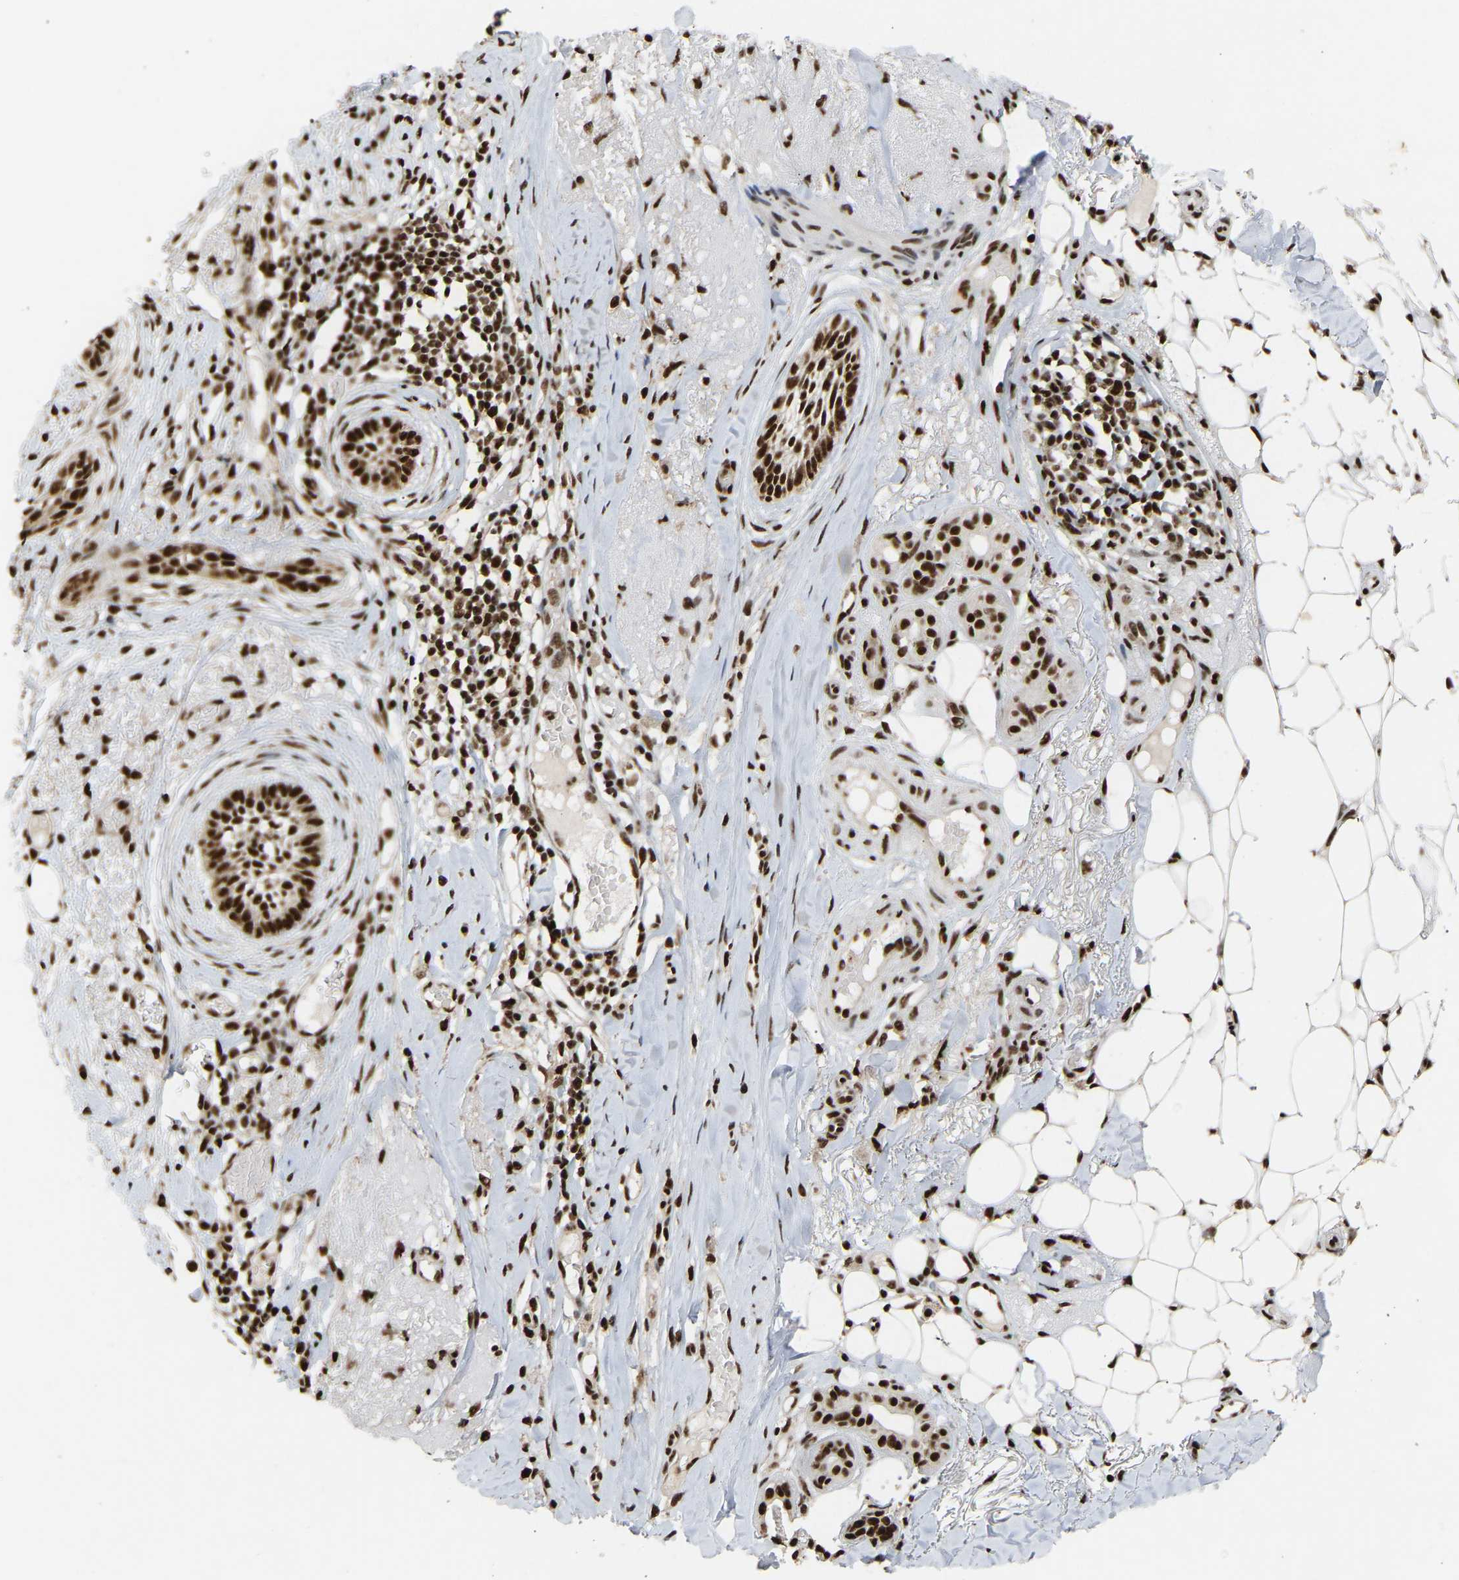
{"staining": {"intensity": "strong", "quantity": ">75%", "location": "nuclear"}, "tissue": "skin cancer", "cell_type": "Tumor cells", "image_type": "cancer", "snomed": [{"axis": "morphology", "description": "Basal cell carcinoma"}, {"axis": "topography", "description": "Skin"}], "caption": "The image reveals immunohistochemical staining of skin basal cell carcinoma. There is strong nuclear positivity is identified in approximately >75% of tumor cells.", "gene": "ALYREF", "patient": {"sex": "female", "age": 88}}